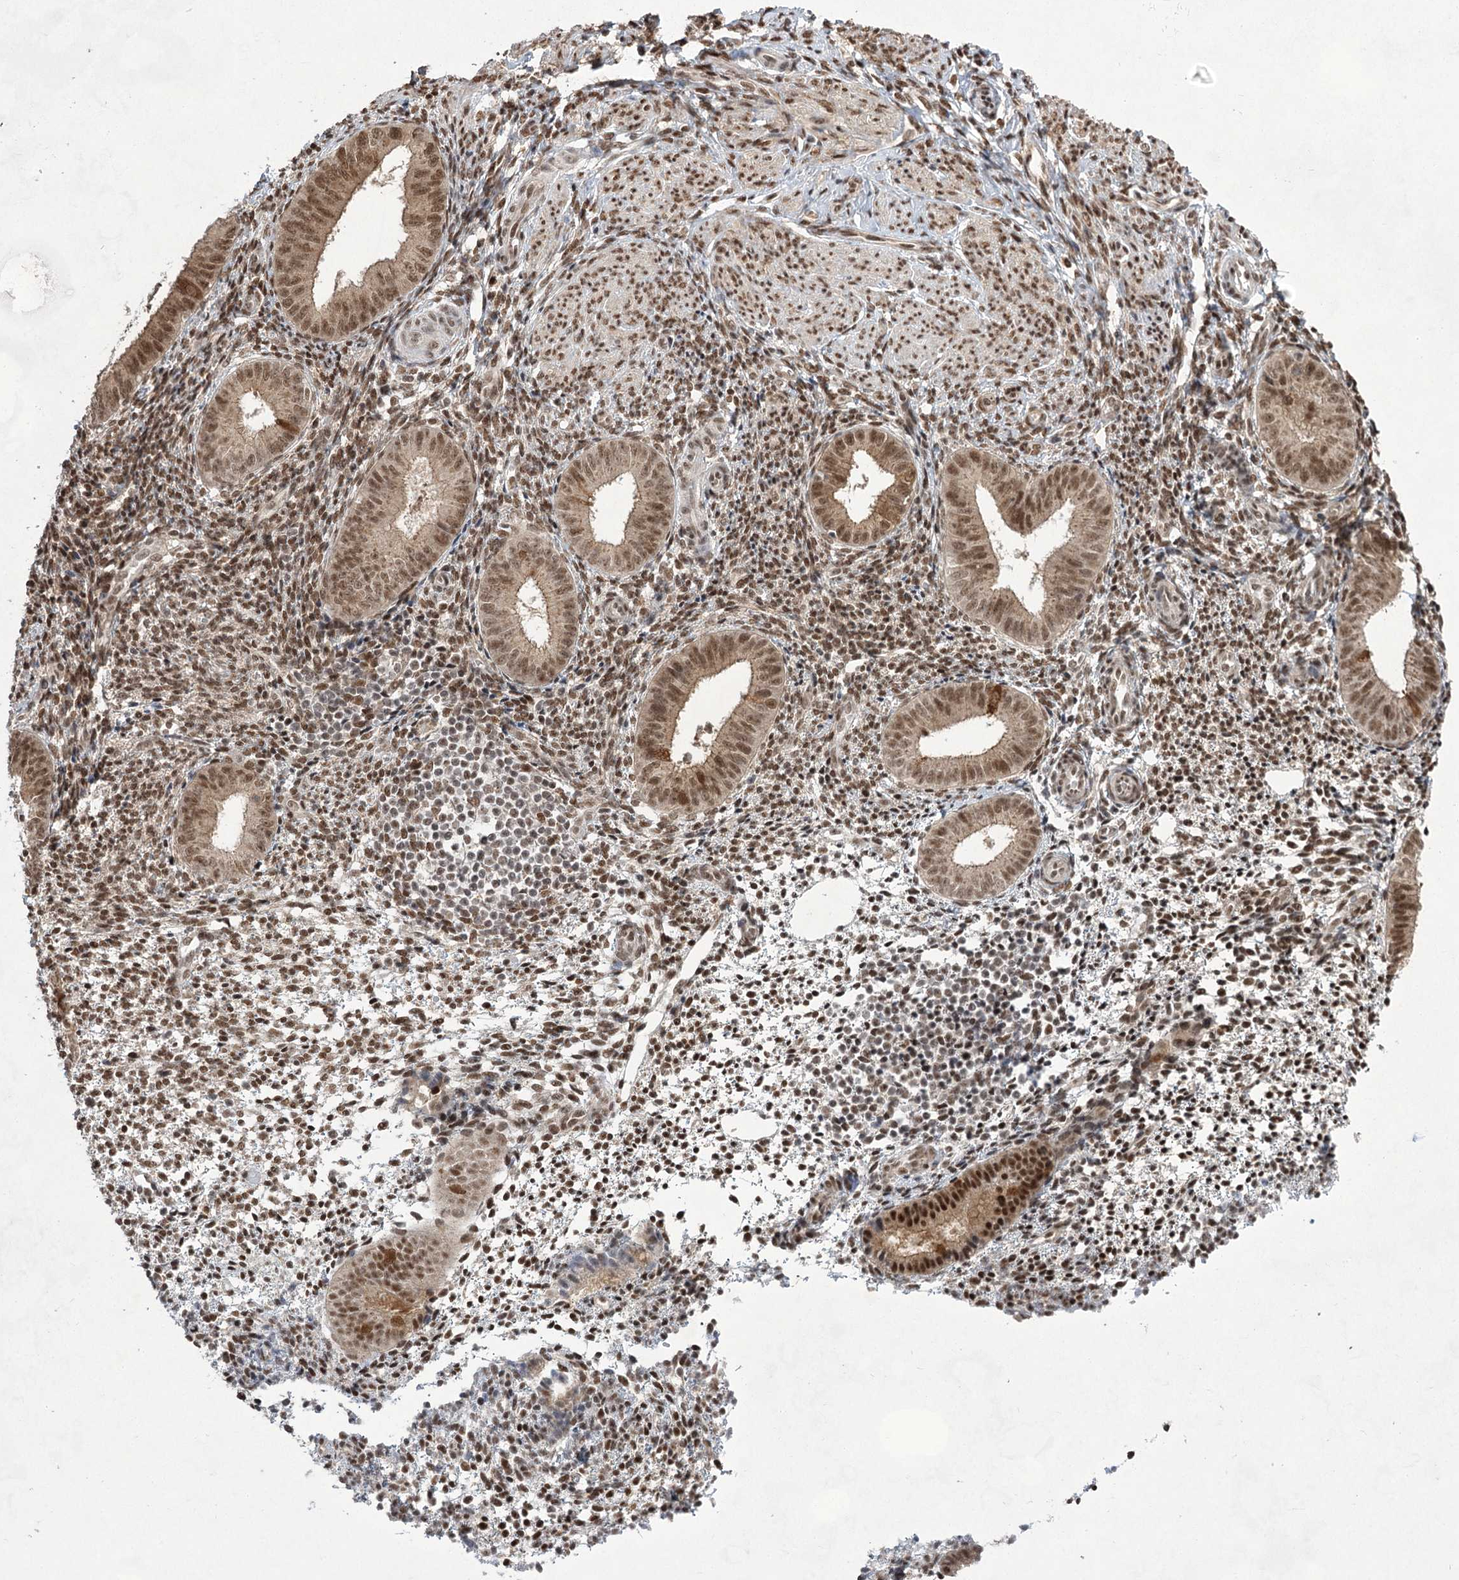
{"staining": {"intensity": "moderate", "quantity": "25%-75%", "location": "nuclear"}, "tissue": "endometrium", "cell_type": "Cells in endometrial stroma", "image_type": "normal", "snomed": [{"axis": "morphology", "description": "Normal tissue, NOS"}, {"axis": "topography", "description": "Uterus"}, {"axis": "topography", "description": "Endometrium"}], "caption": "Moderate nuclear protein staining is seen in approximately 25%-75% of cells in endometrial stroma in endometrium. Using DAB (brown) and hematoxylin (blue) stains, captured at high magnification using brightfield microscopy.", "gene": "ZCCHC8", "patient": {"sex": "female", "age": 48}}